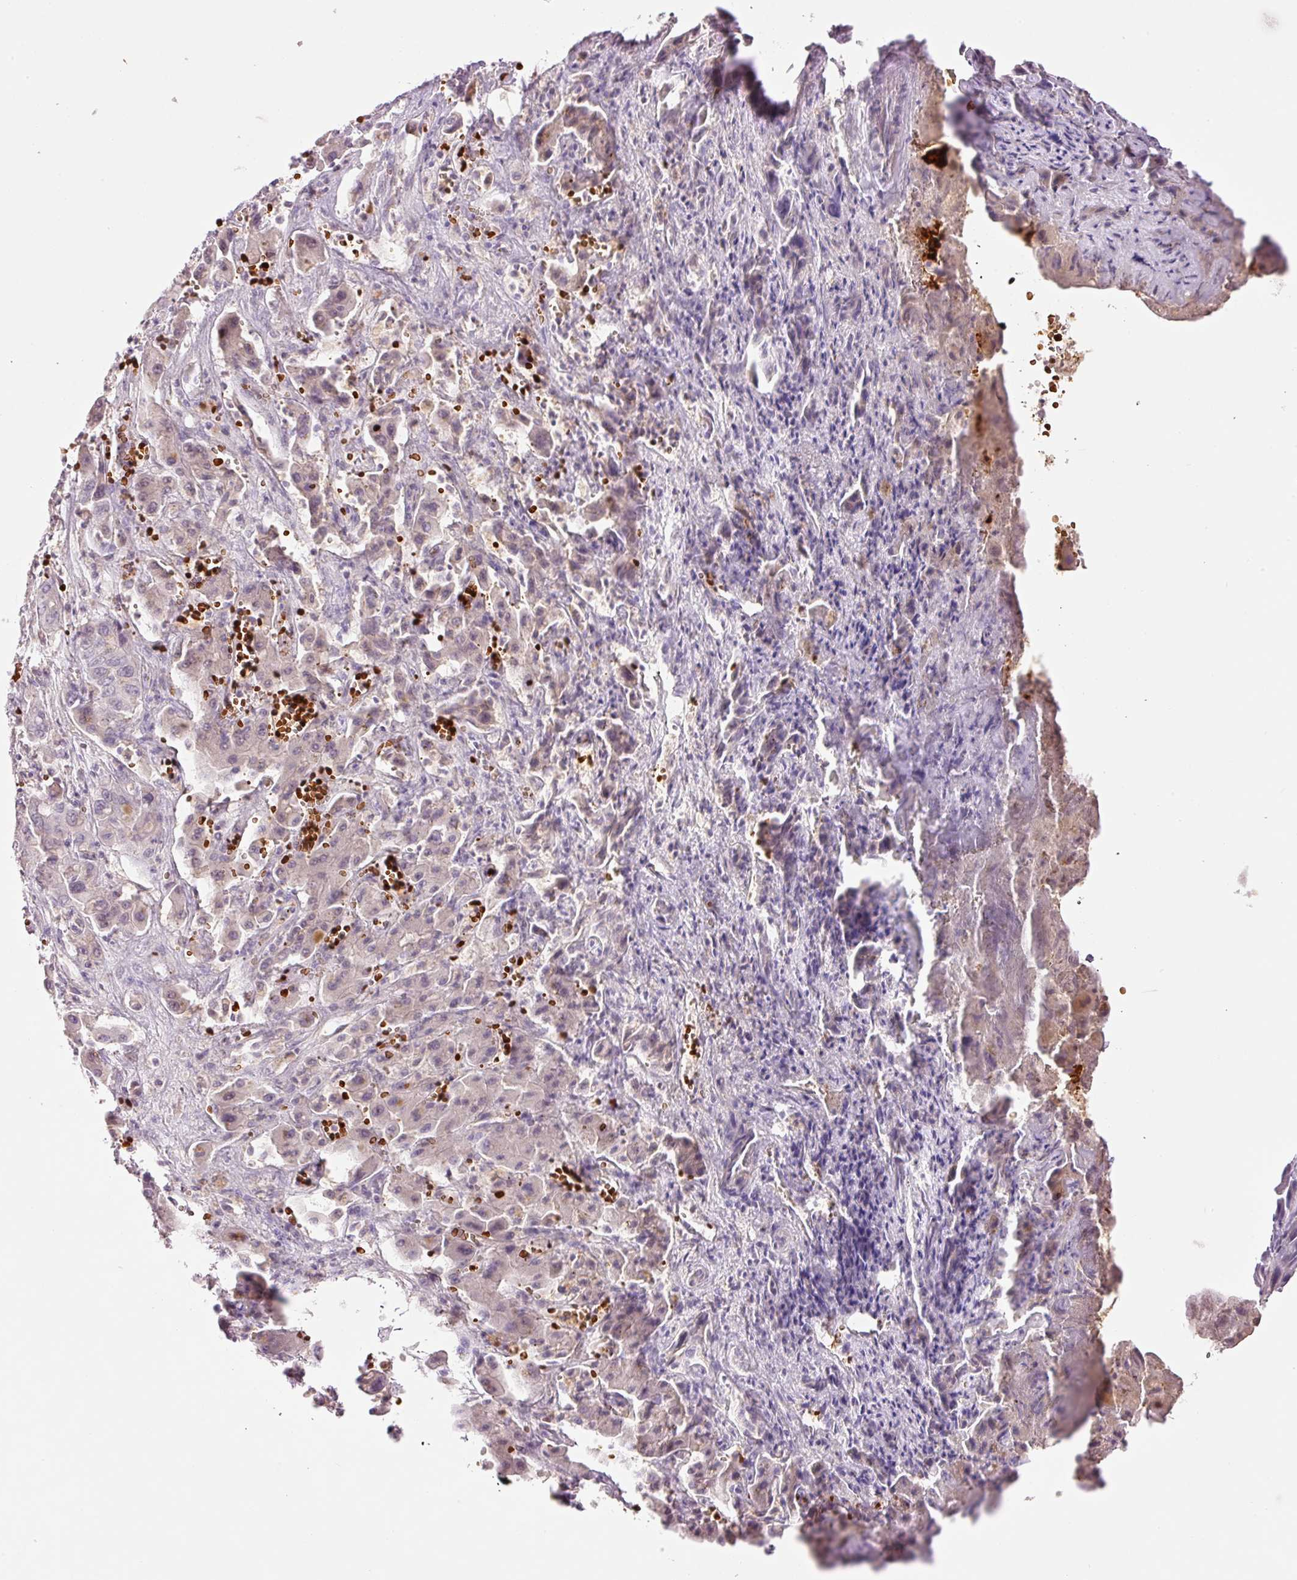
{"staining": {"intensity": "negative", "quantity": "none", "location": "none"}, "tissue": "liver cancer", "cell_type": "Tumor cells", "image_type": "cancer", "snomed": [{"axis": "morphology", "description": "Cholangiocarcinoma"}, {"axis": "topography", "description": "Liver"}], "caption": "Immunohistochemistry of liver cholangiocarcinoma demonstrates no positivity in tumor cells. (DAB (3,3'-diaminobenzidine) immunohistochemistry (IHC) with hematoxylin counter stain).", "gene": "LY6G6D", "patient": {"sex": "male", "age": 67}}